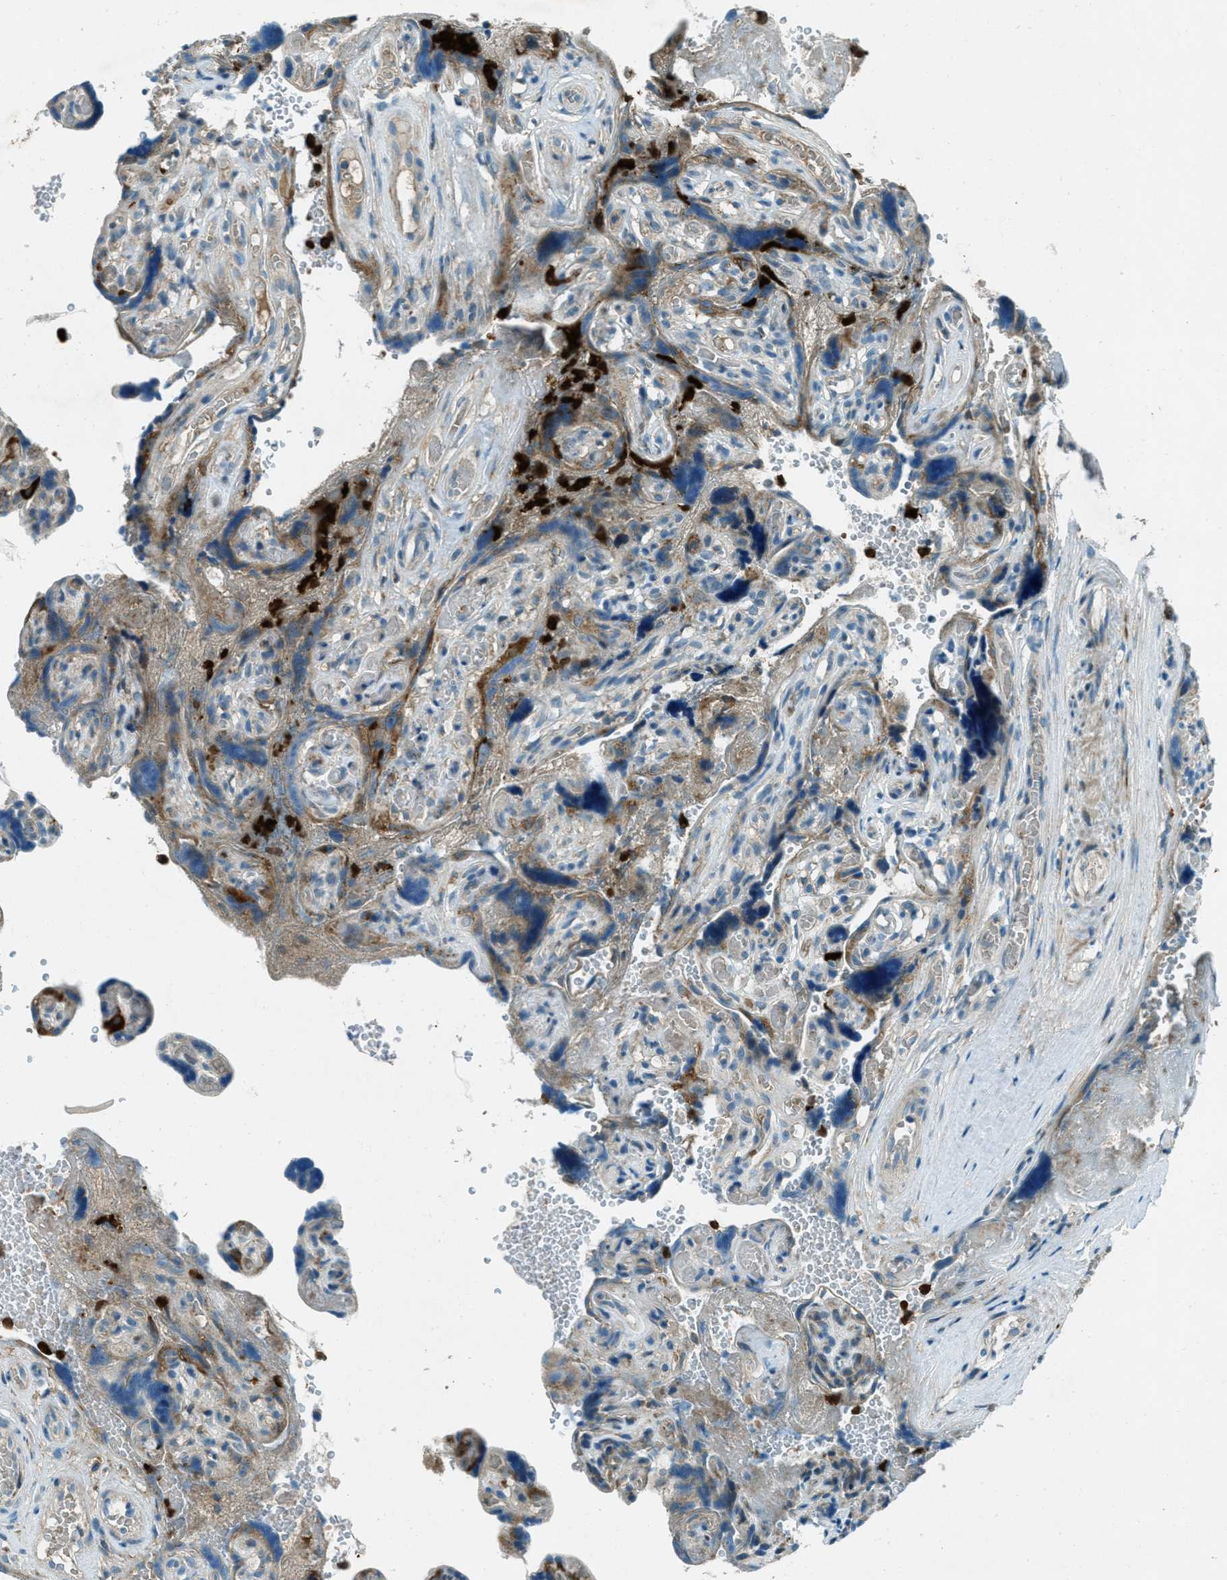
{"staining": {"intensity": "moderate", "quantity": "<25%", "location": "cytoplasmic/membranous"}, "tissue": "placenta", "cell_type": "Decidual cells", "image_type": "normal", "snomed": [{"axis": "morphology", "description": "Normal tissue, NOS"}, {"axis": "topography", "description": "Placenta"}], "caption": "Decidual cells display low levels of moderate cytoplasmic/membranous positivity in approximately <25% of cells in normal human placenta. (DAB IHC, brown staining for protein, blue staining for nuclei).", "gene": "FAR1", "patient": {"sex": "female", "age": 30}}